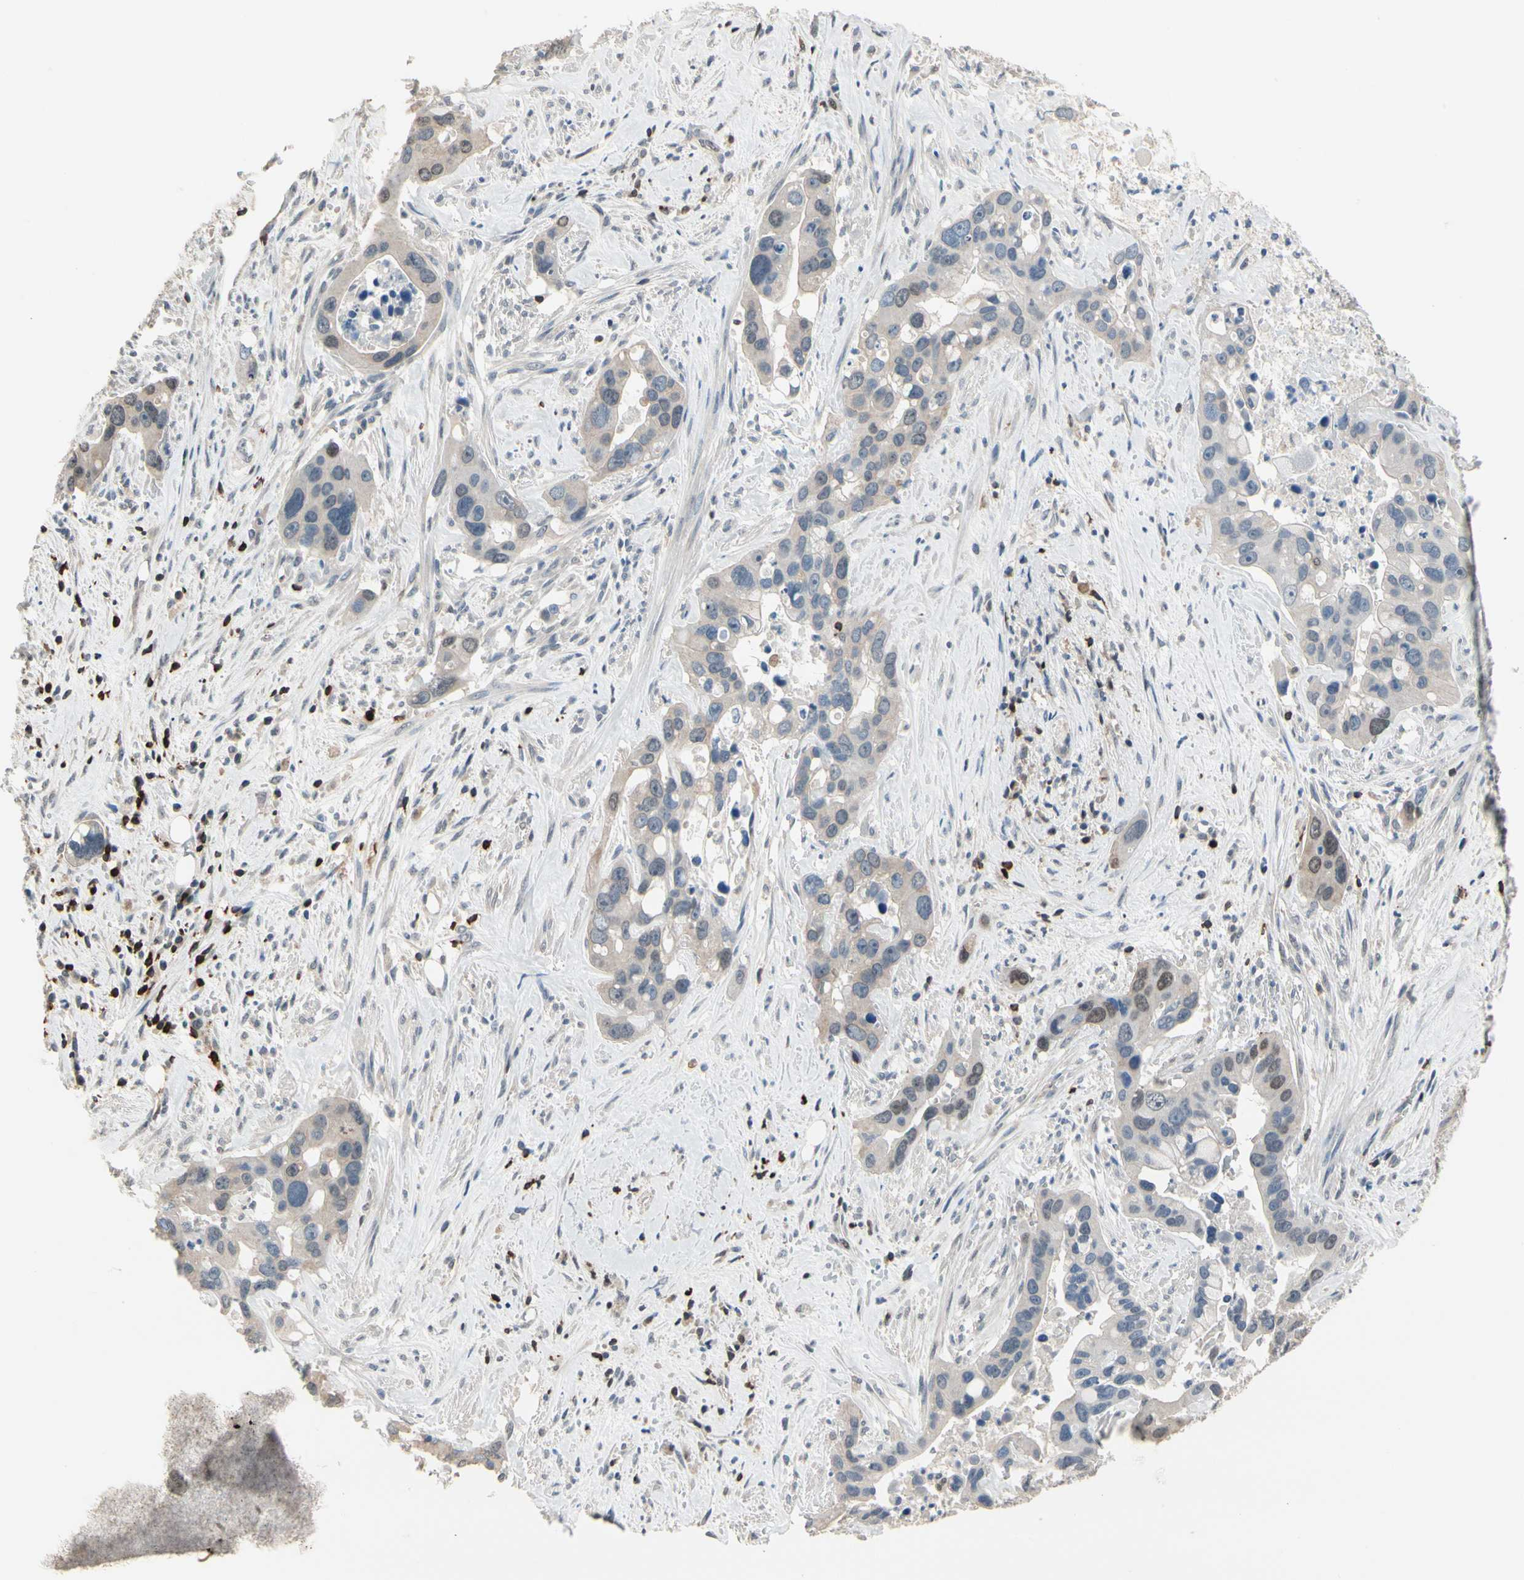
{"staining": {"intensity": "moderate", "quantity": "<25%", "location": "cytoplasmic/membranous,nuclear"}, "tissue": "liver cancer", "cell_type": "Tumor cells", "image_type": "cancer", "snomed": [{"axis": "morphology", "description": "Cholangiocarcinoma"}, {"axis": "topography", "description": "Liver"}], "caption": "IHC (DAB (3,3'-diaminobenzidine)) staining of liver cancer exhibits moderate cytoplasmic/membranous and nuclear protein staining in approximately <25% of tumor cells.", "gene": "NFATC2", "patient": {"sex": "female", "age": 65}}